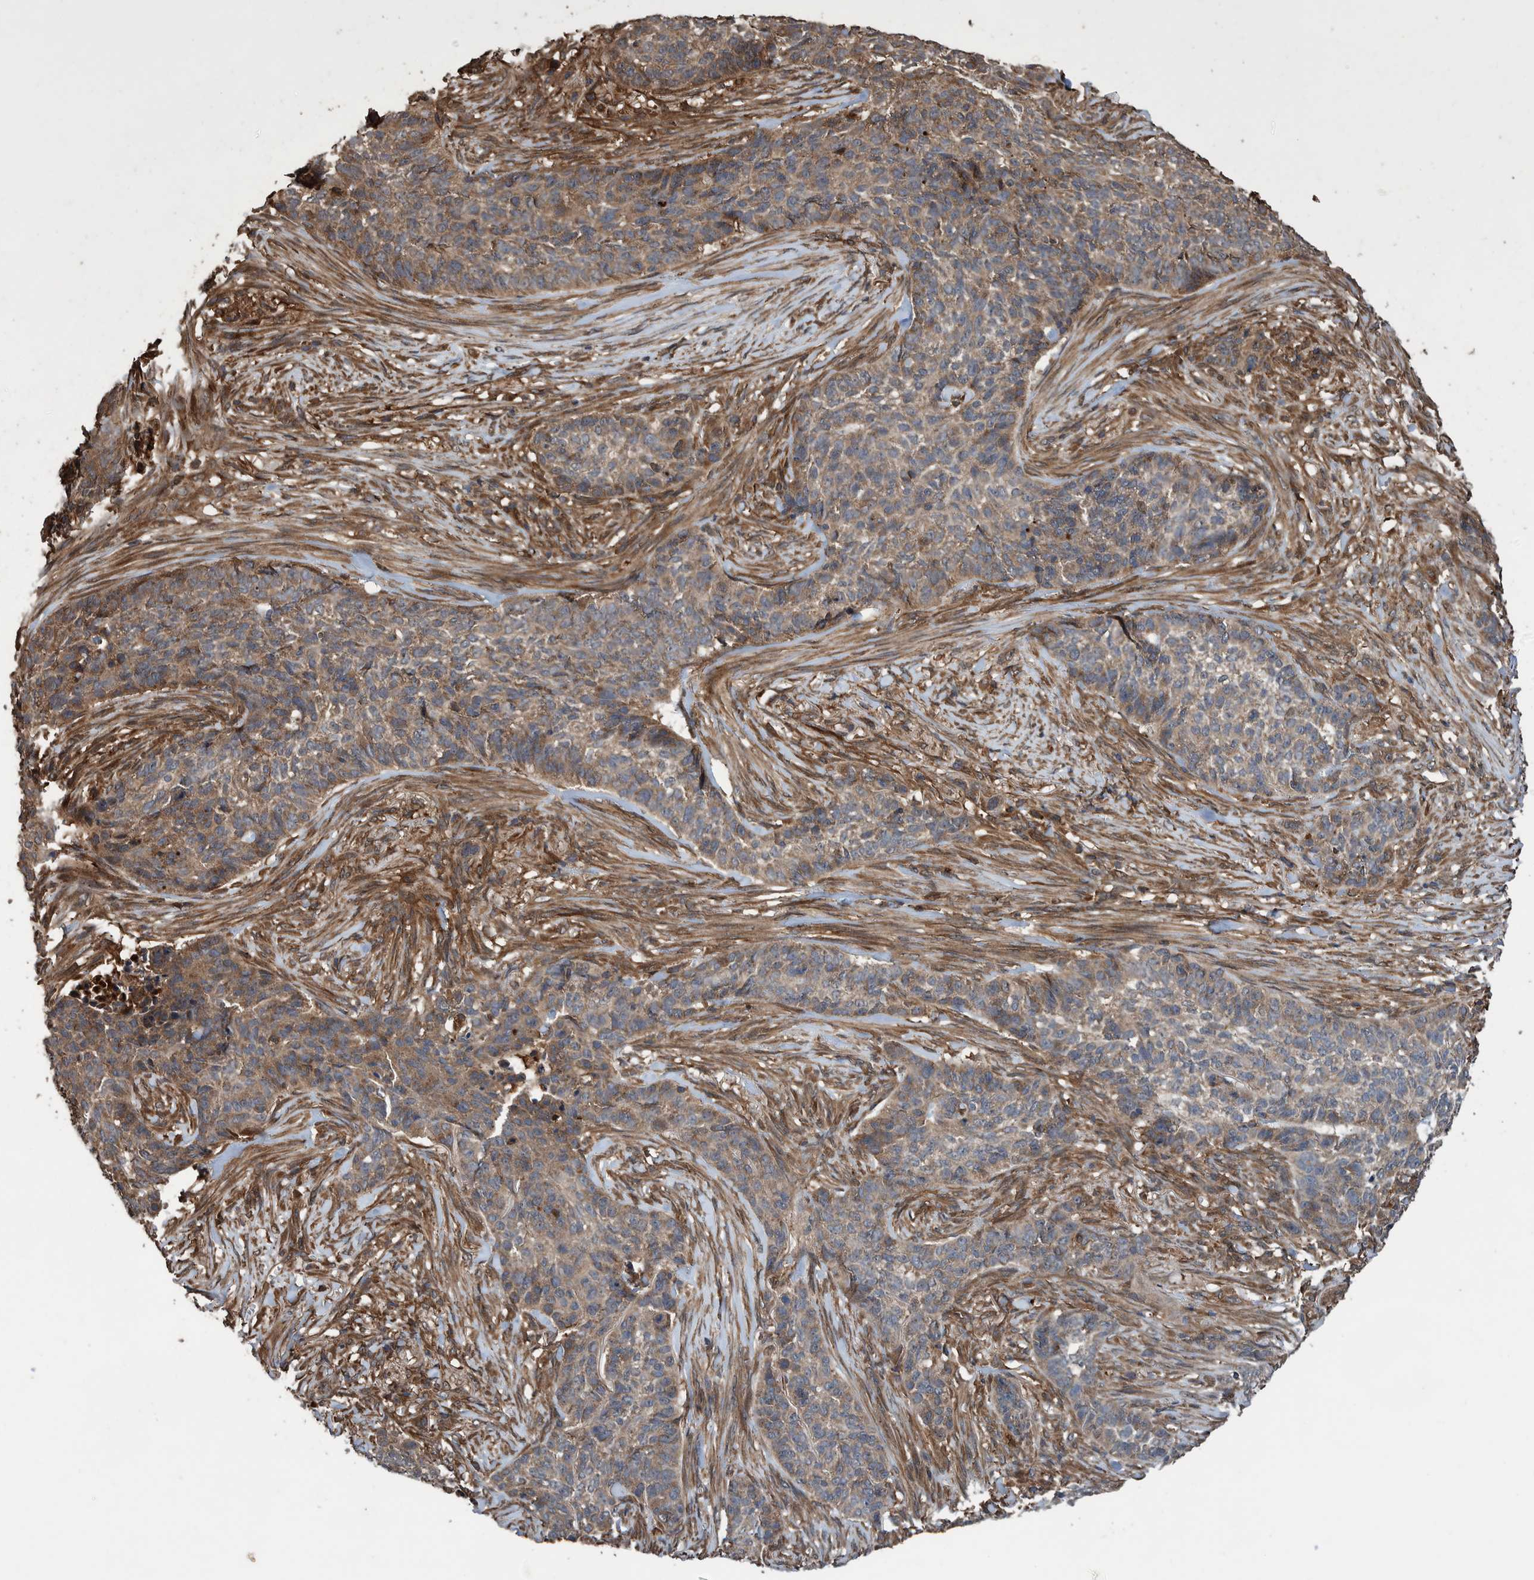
{"staining": {"intensity": "weak", "quantity": ">75%", "location": "cytoplasmic/membranous"}, "tissue": "skin cancer", "cell_type": "Tumor cells", "image_type": "cancer", "snomed": [{"axis": "morphology", "description": "Basal cell carcinoma"}, {"axis": "topography", "description": "Skin"}], "caption": "An immunohistochemistry (IHC) micrograph of tumor tissue is shown. Protein staining in brown shows weak cytoplasmic/membranous positivity in basal cell carcinoma (skin) within tumor cells.", "gene": "TRIM16", "patient": {"sex": "male", "age": 85}}